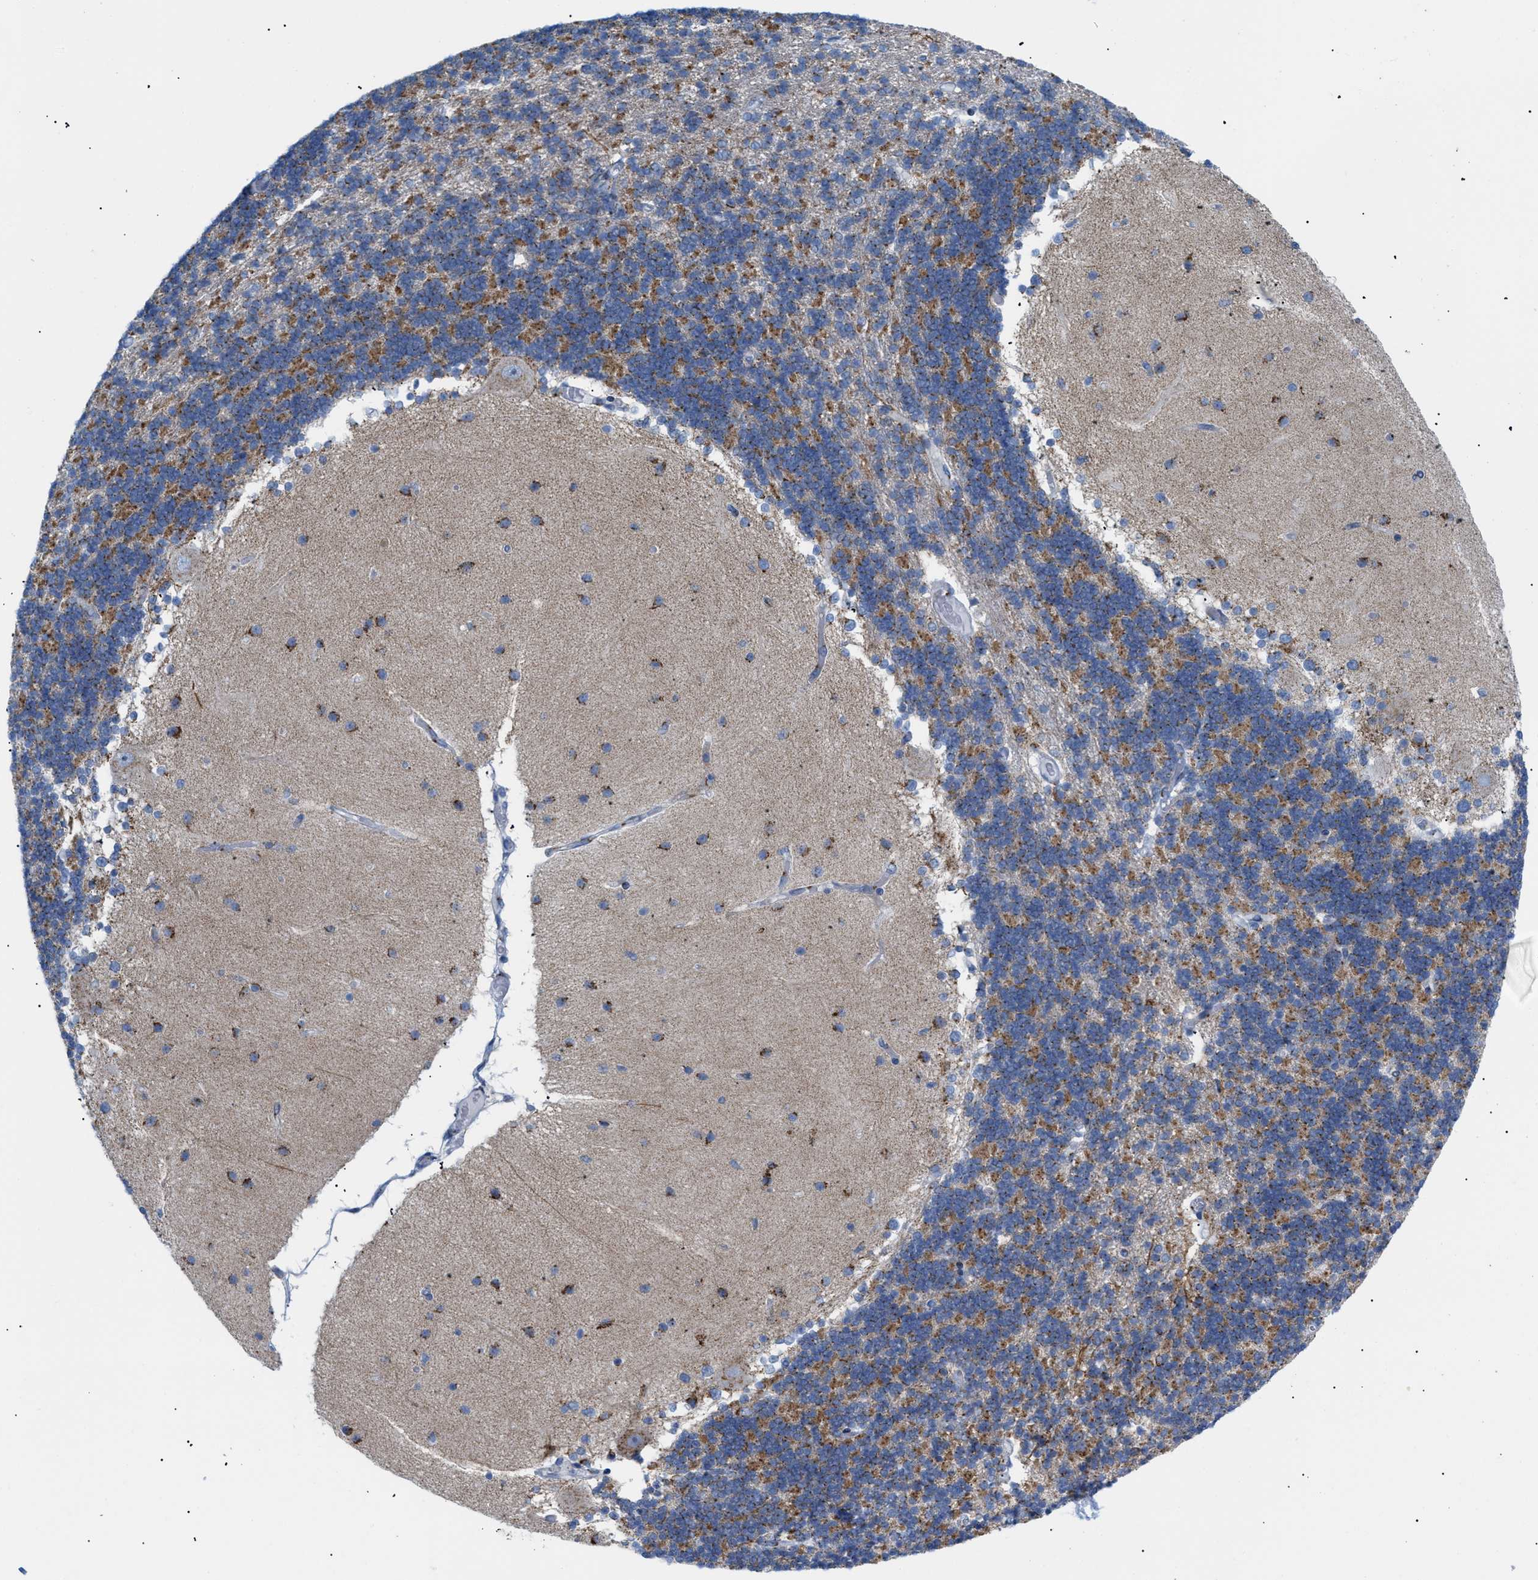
{"staining": {"intensity": "moderate", "quantity": ">75%", "location": "cytoplasmic/membranous"}, "tissue": "cerebellum", "cell_type": "Cells in granular layer", "image_type": "normal", "snomed": [{"axis": "morphology", "description": "Normal tissue, NOS"}, {"axis": "topography", "description": "Cerebellum"}], "caption": "Immunohistochemical staining of benign cerebellum demonstrates medium levels of moderate cytoplasmic/membranous positivity in about >75% of cells in granular layer.", "gene": "TMEM17", "patient": {"sex": "female", "age": 54}}